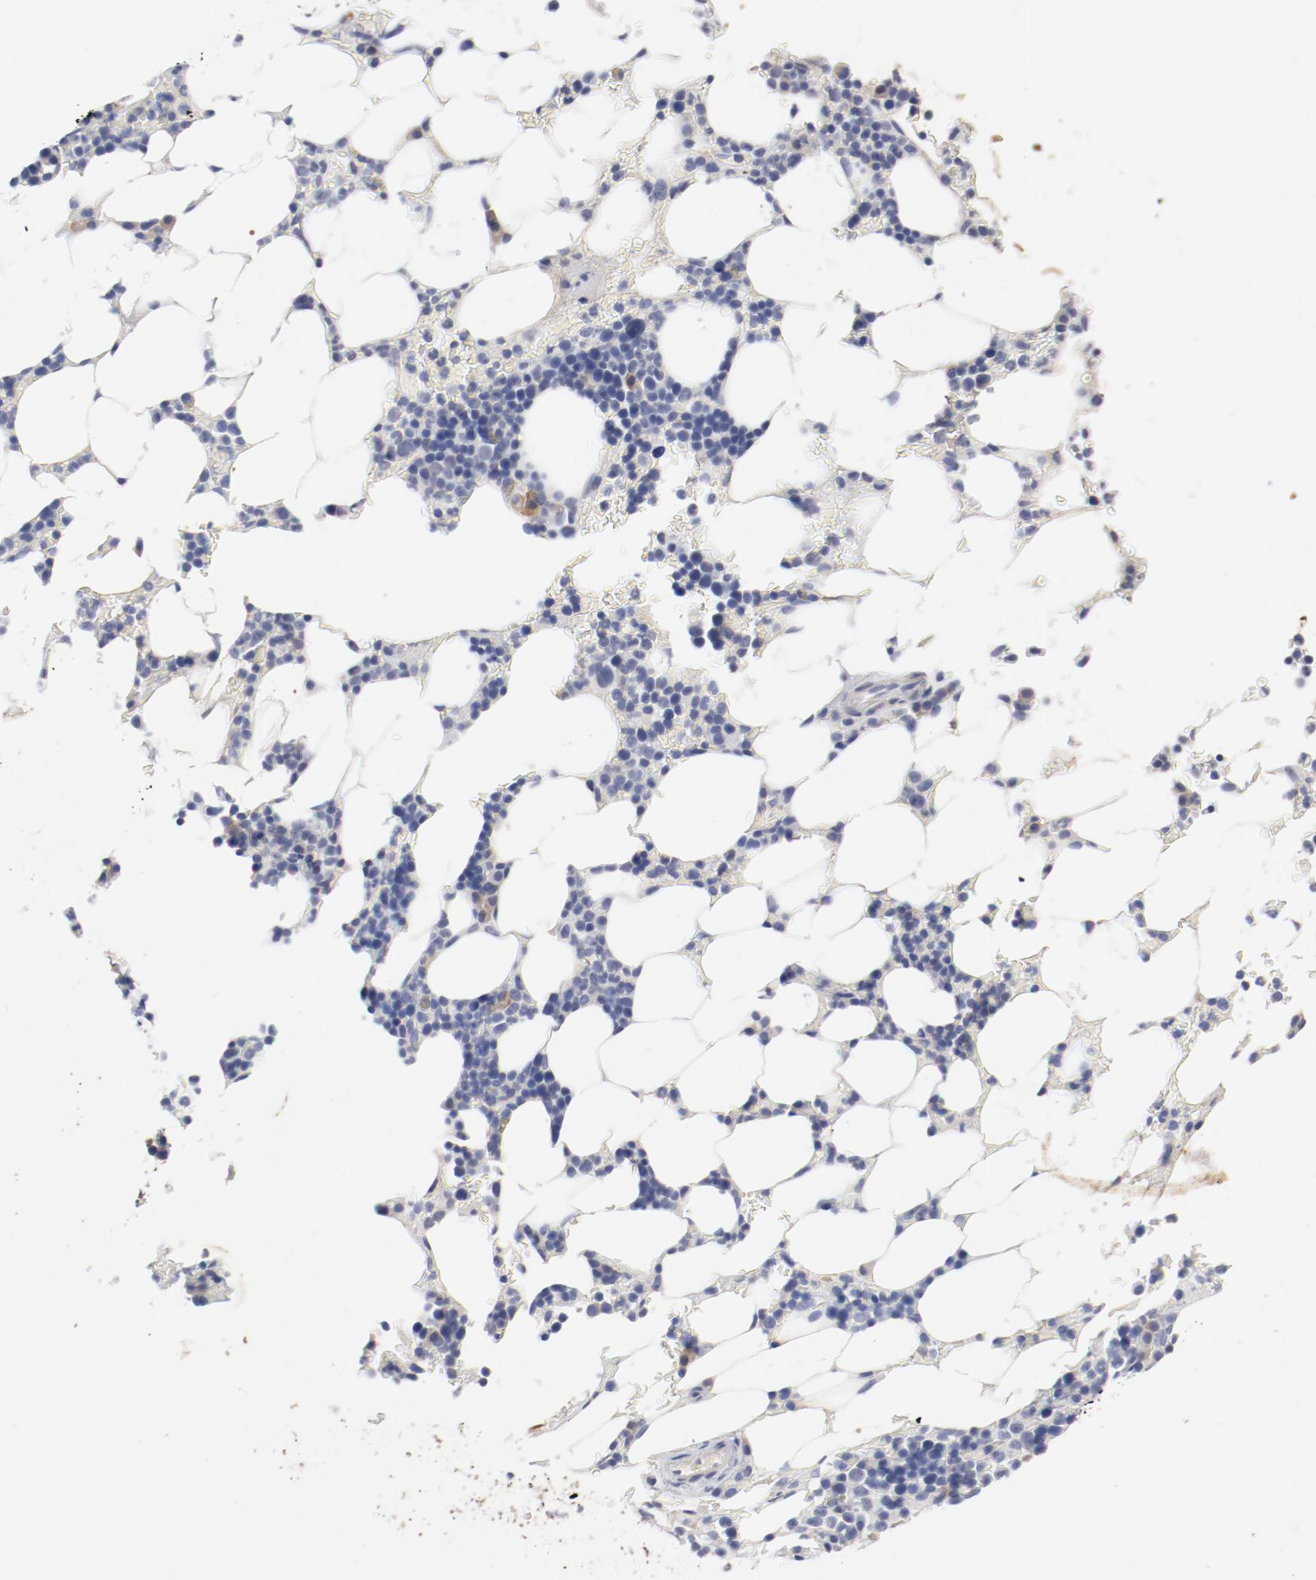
{"staining": {"intensity": "negative", "quantity": "none", "location": "none"}, "tissue": "bone marrow", "cell_type": "Hematopoietic cells", "image_type": "normal", "snomed": [{"axis": "morphology", "description": "Normal tissue, NOS"}, {"axis": "topography", "description": "Bone marrow"}], "caption": "A photomicrograph of bone marrow stained for a protein reveals no brown staining in hematopoietic cells.", "gene": "TSPAN6", "patient": {"sex": "female", "age": 73}}